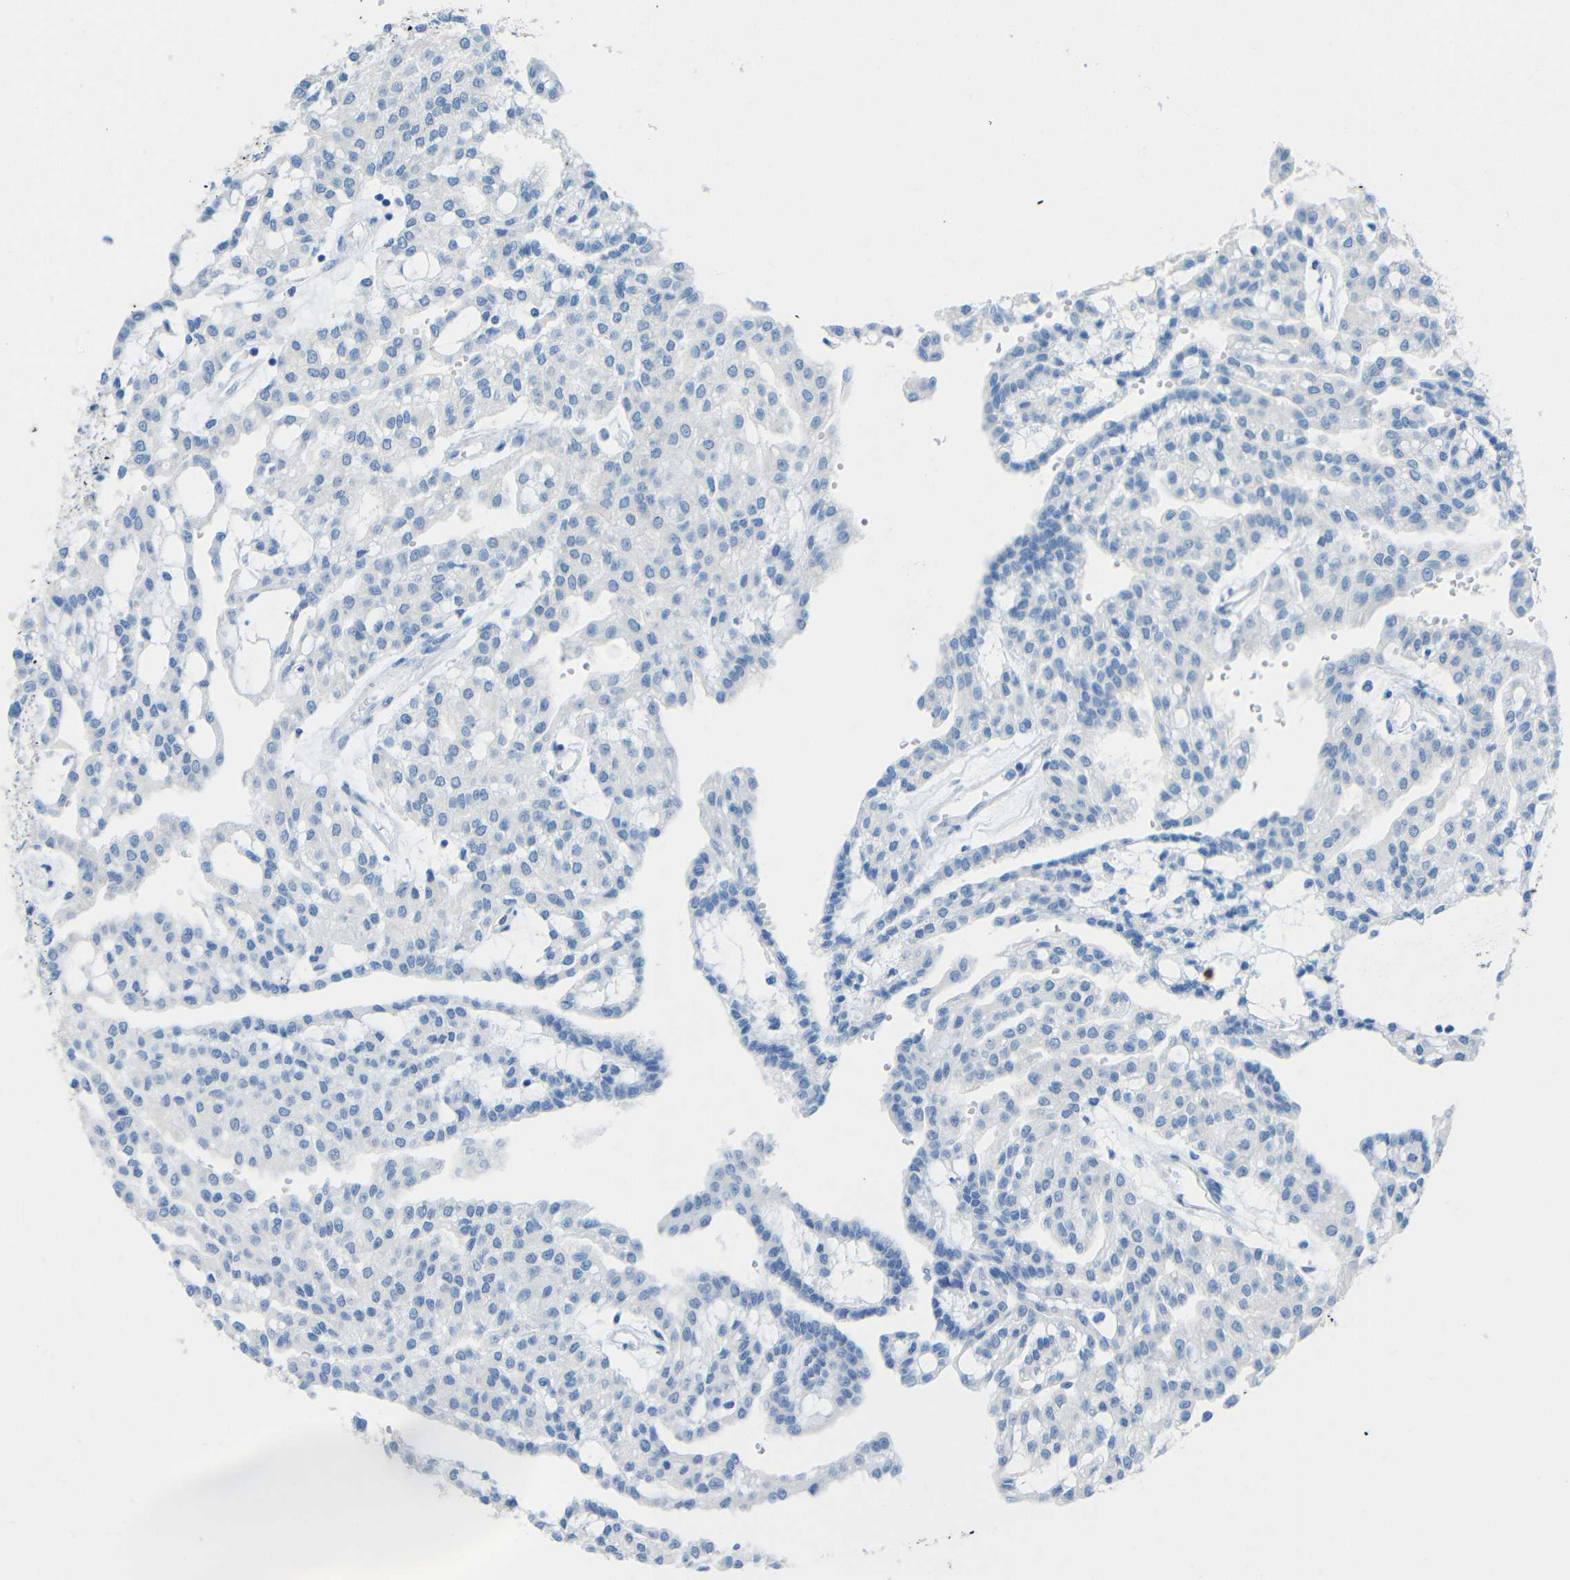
{"staining": {"intensity": "negative", "quantity": "none", "location": "none"}, "tissue": "renal cancer", "cell_type": "Tumor cells", "image_type": "cancer", "snomed": [{"axis": "morphology", "description": "Adenocarcinoma, NOS"}, {"axis": "topography", "description": "Kidney"}], "caption": "The micrograph demonstrates no significant positivity in tumor cells of renal cancer.", "gene": "TUBB4B", "patient": {"sex": "male", "age": 63}}